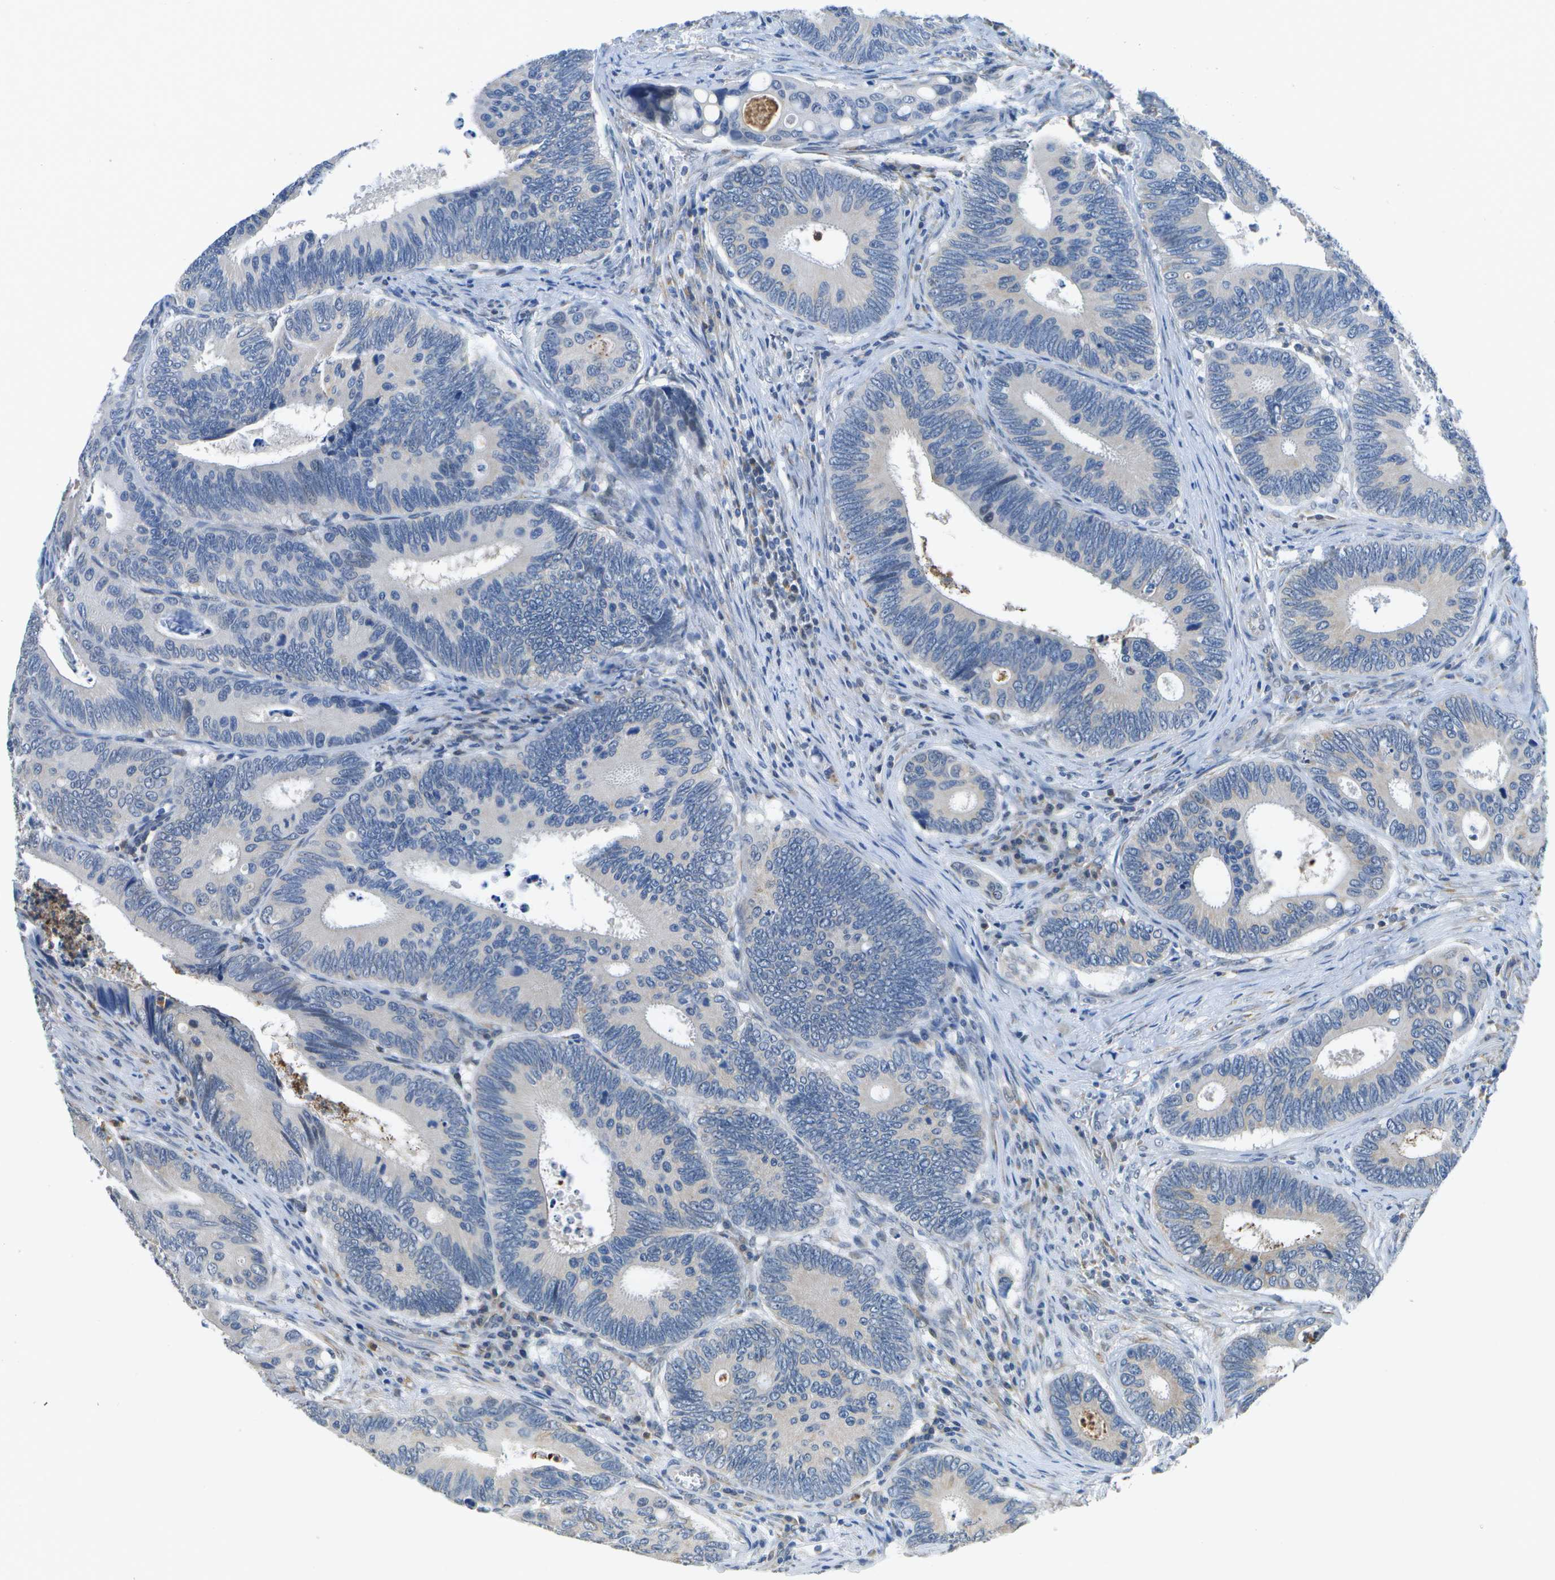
{"staining": {"intensity": "negative", "quantity": "none", "location": "none"}, "tissue": "colorectal cancer", "cell_type": "Tumor cells", "image_type": "cancer", "snomed": [{"axis": "morphology", "description": "Inflammation, NOS"}, {"axis": "morphology", "description": "Adenocarcinoma, NOS"}, {"axis": "topography", "description": "Colon"}], "caption": "High magnification brightfield microscopy of colorectal cancer (adenocarcinoma) stained with DAB (3,3'-diaminobenzidine) (brown) and counterstained with hematoxylin (blue): tumor cells show no significant expression.", "gene": "DSE", "patient": {"sex": "male", "age": 72}}